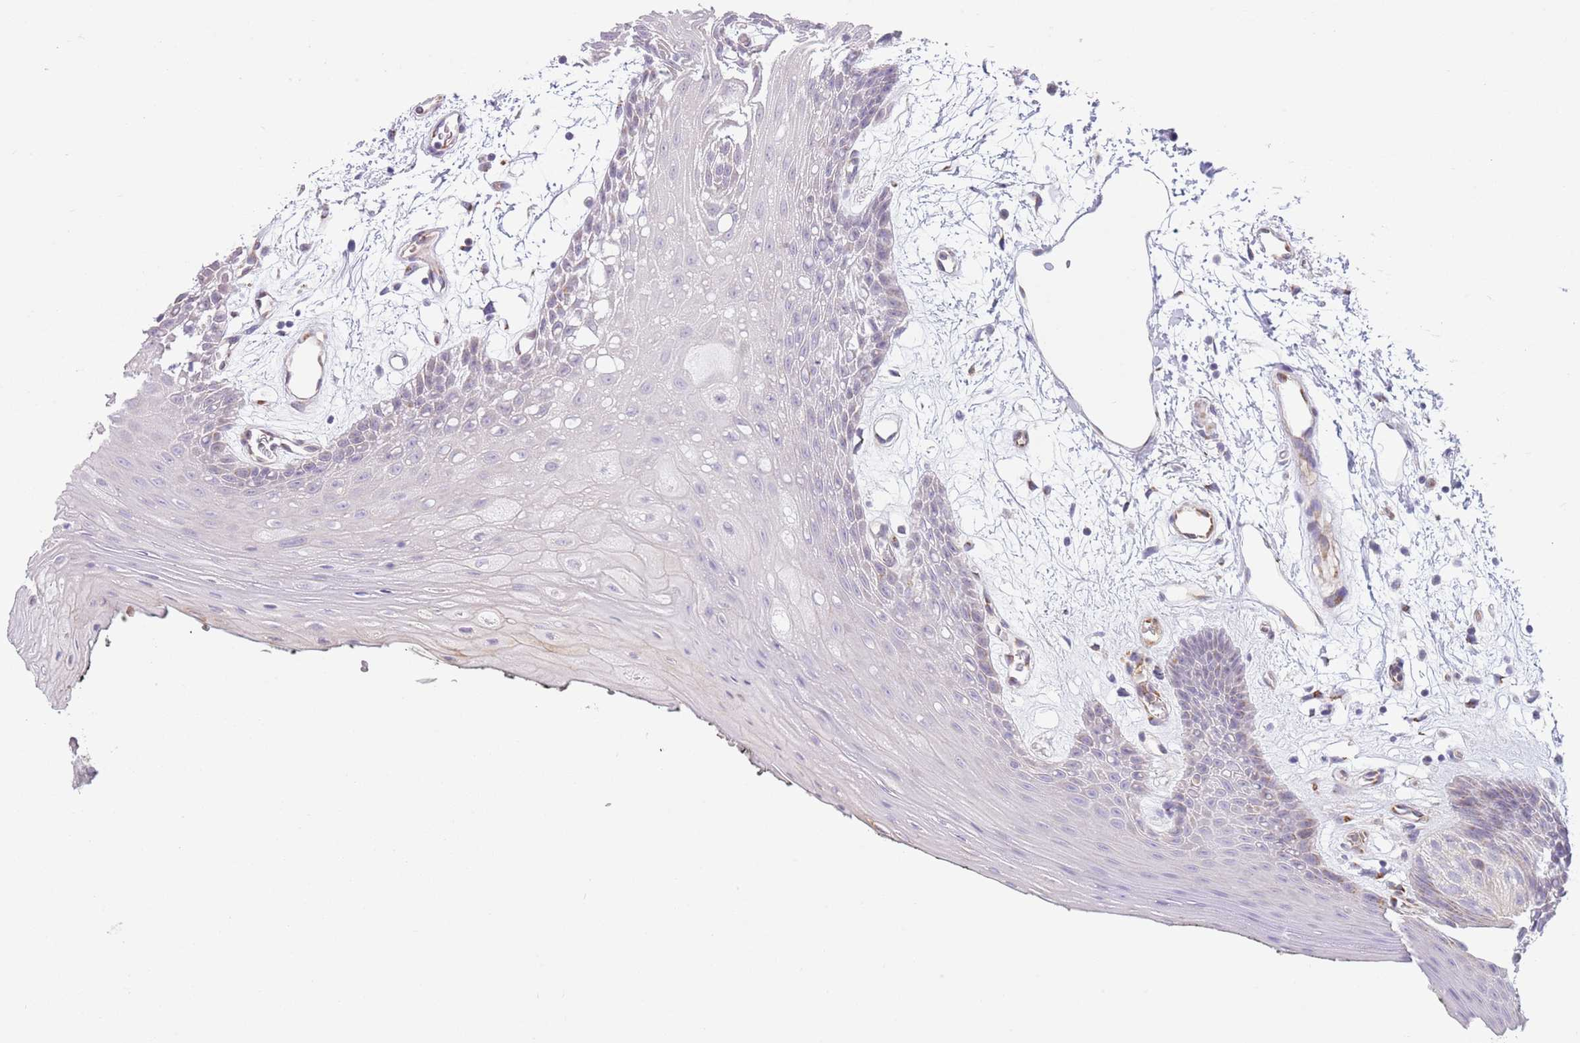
{"staining": {"intensity": "negative", "quantity": "none", "location": "none"}, "tissue": "oral mucosa", "cell_type": "Squamous epithelial cells", "image_type": "normal", "snomed": [{"axis": "morphology", "description": "Normal tissue, NOS"}, {"axis": "topography", "description": "Oral tissue"}, {"axis": "topography", "description": "Tounge, NOS"}], "caption": "This is an immunohistochemistry (IHC) micrograph of normal oral mucosa. There is no staining in squamous epithelial cells.", "gene": "C20orf96", "patient": {"sex": "female", "age": 59}}